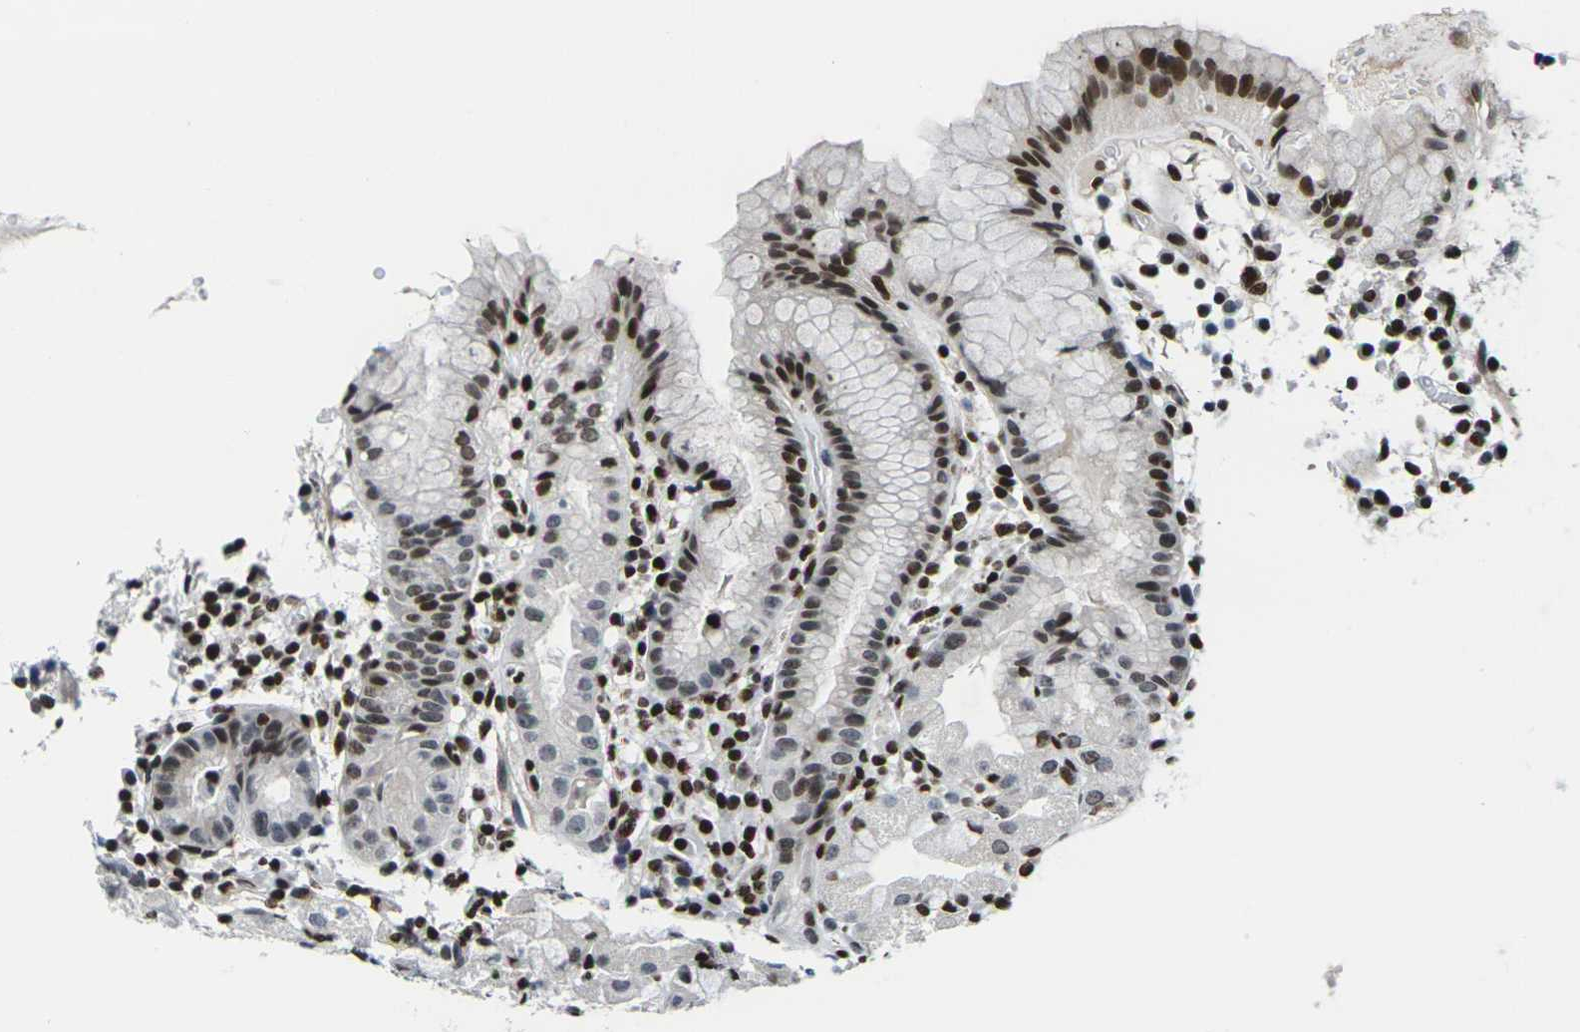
{"staining": {"intensity": "moderate", "quantity": "25%-75%", "location": "nuclear"}, "tissue": "stomach", "cell_type": "Glandular cells", "image_type": "normal", "snomed": [{"axis": "morphology", "description": "Normal tissue, NOS"}, {"axis": "topography", "description": "Stomach"}, {"axis": "topography", "description": "Stomach, lower"}], "caption": "Protein analysis of unremarkable stomach displays moderate nuclear positivity in about 25%-75% of glandular cells.", "gene": "H1", "patient": {"sex": "female", "age": 75}}